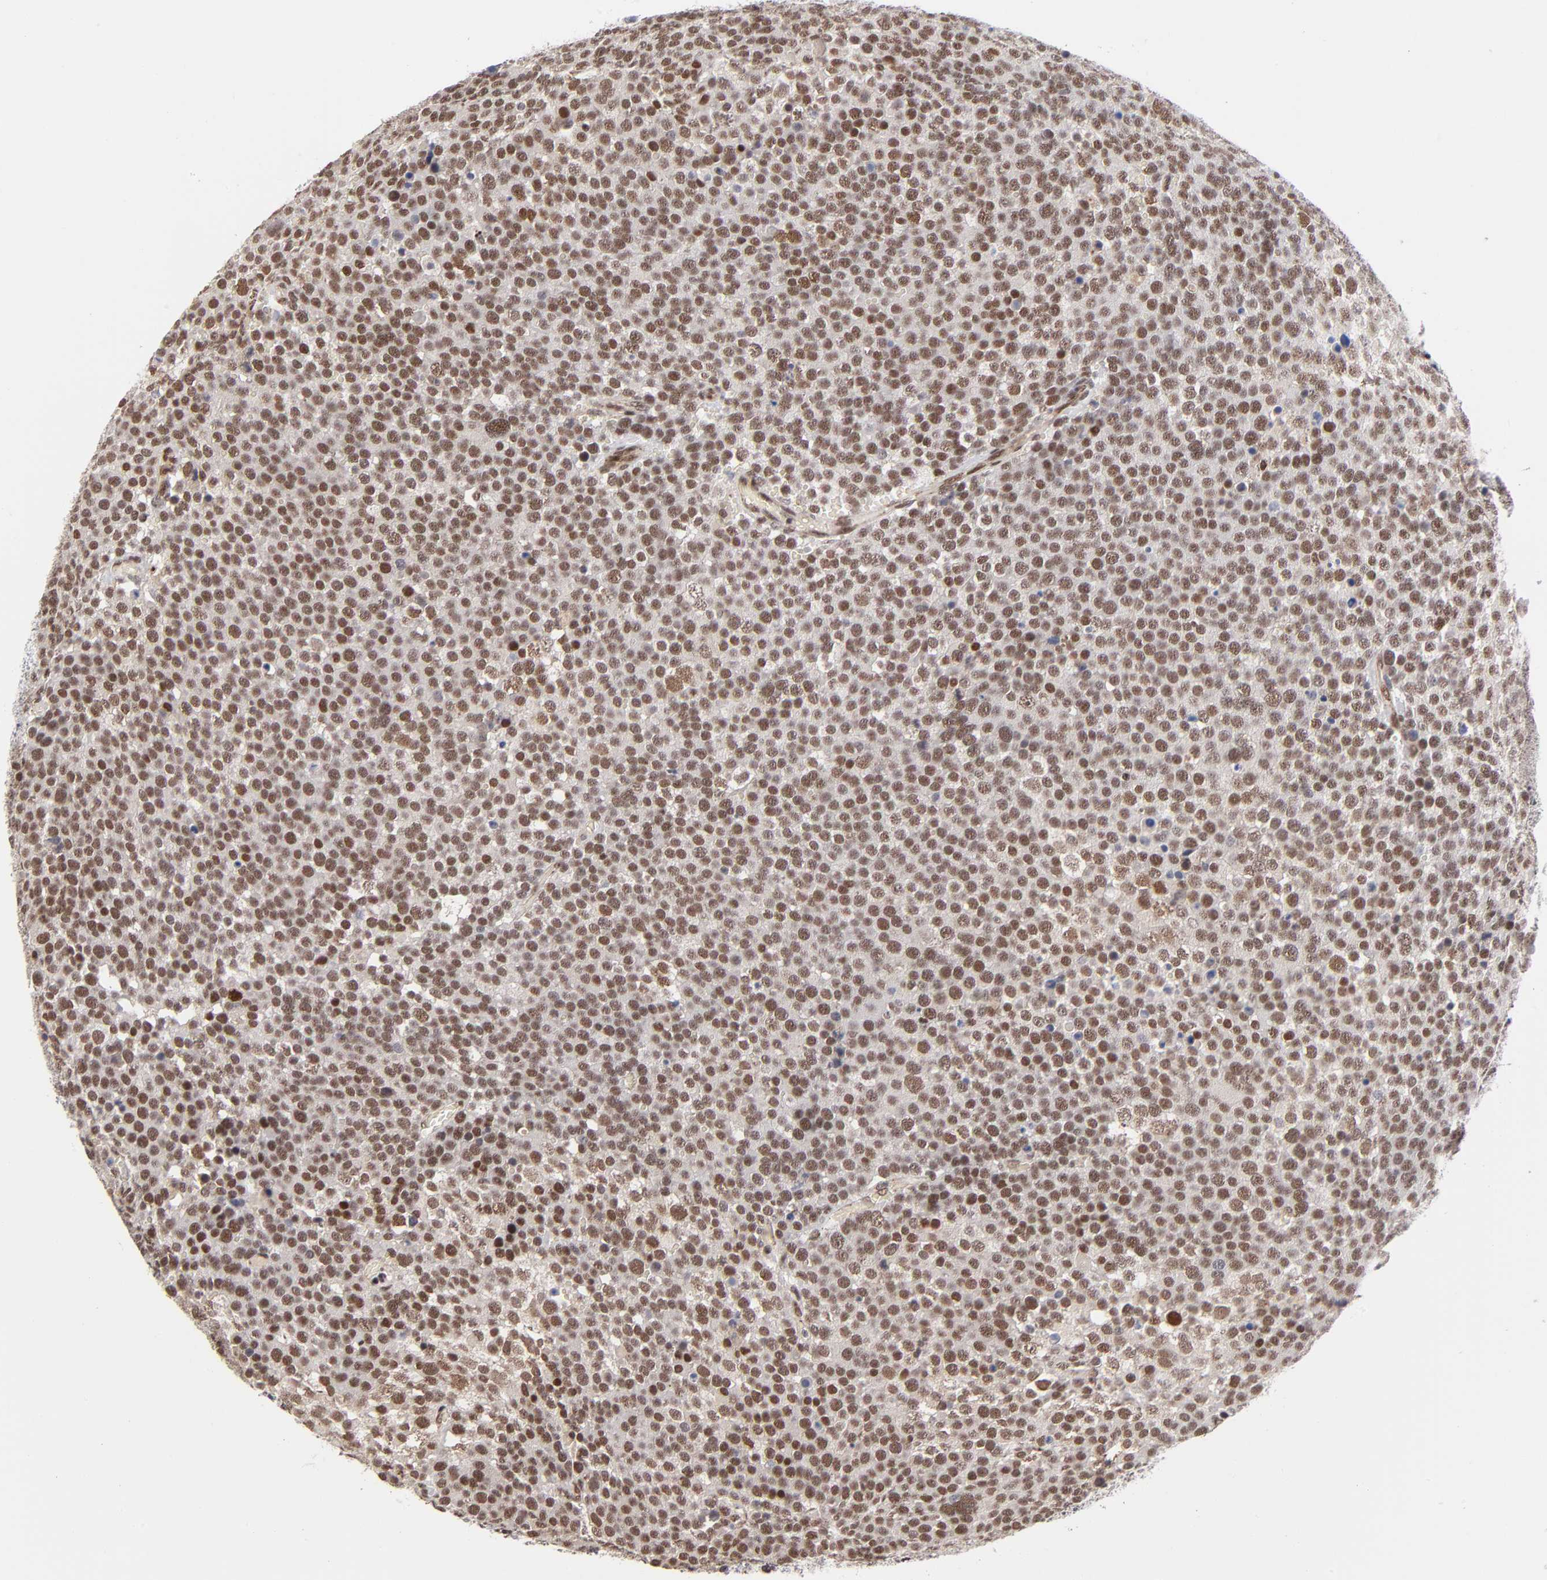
{"staining": {"intensity": "moderate", "quantity": ">75%", "location": "nuclear"}, "tissue": "testis cancer", "cell_type": "Tumor cells", "image_type": "cancer", "snomed": [{"axis": "morphology", "description": "Seminoma, NOS"}, {"axis": "topography", "description": "Testis"}], "caption": "This is a histology image of immunohistochemistry staining of testis cancer, which shows moderate staining in the nuclear of tumor cells.", "gene": "GABPA", "patient": {"sex": "male", "age": 71}}